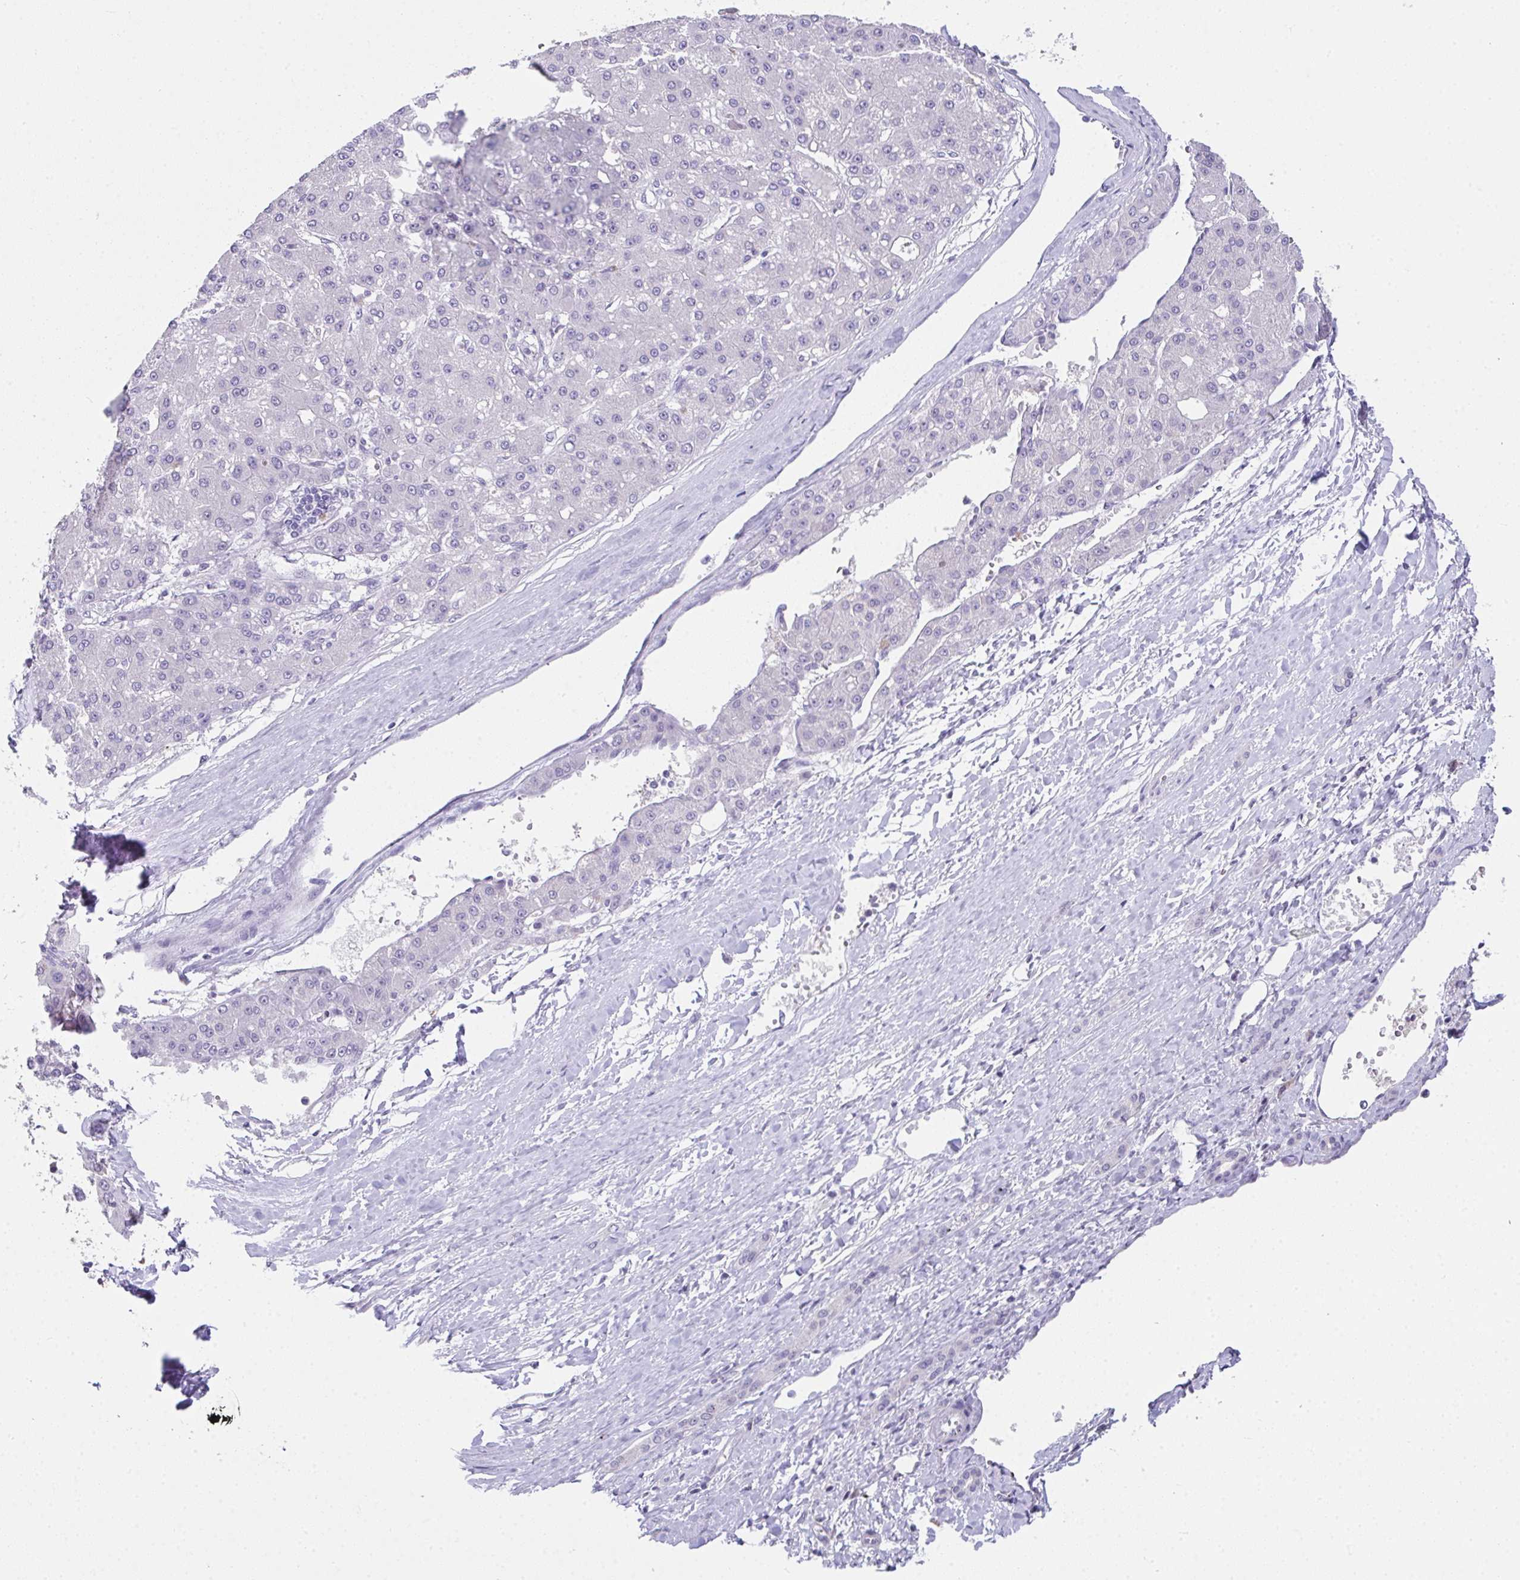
{"staining": {"intensity": "negative", "quantity": "none", "location": "none"}, "tissue": "liver cancer", "cell_type": "Tumor cells", "image_type": "cancer", "snomed": [{"axis": "morphology", "description": "Carcinoma, Hepatocellular, NOS"}, {"axis": "topography", "description": "Liver"}], "caption": "Liver cancer (hepatocellular carcinoma) was stained to show a protein in brown. There is no significant expression in tumor cells.", "gene": "GLTPD2", "patient": {"sex": "male", "age": 67}}